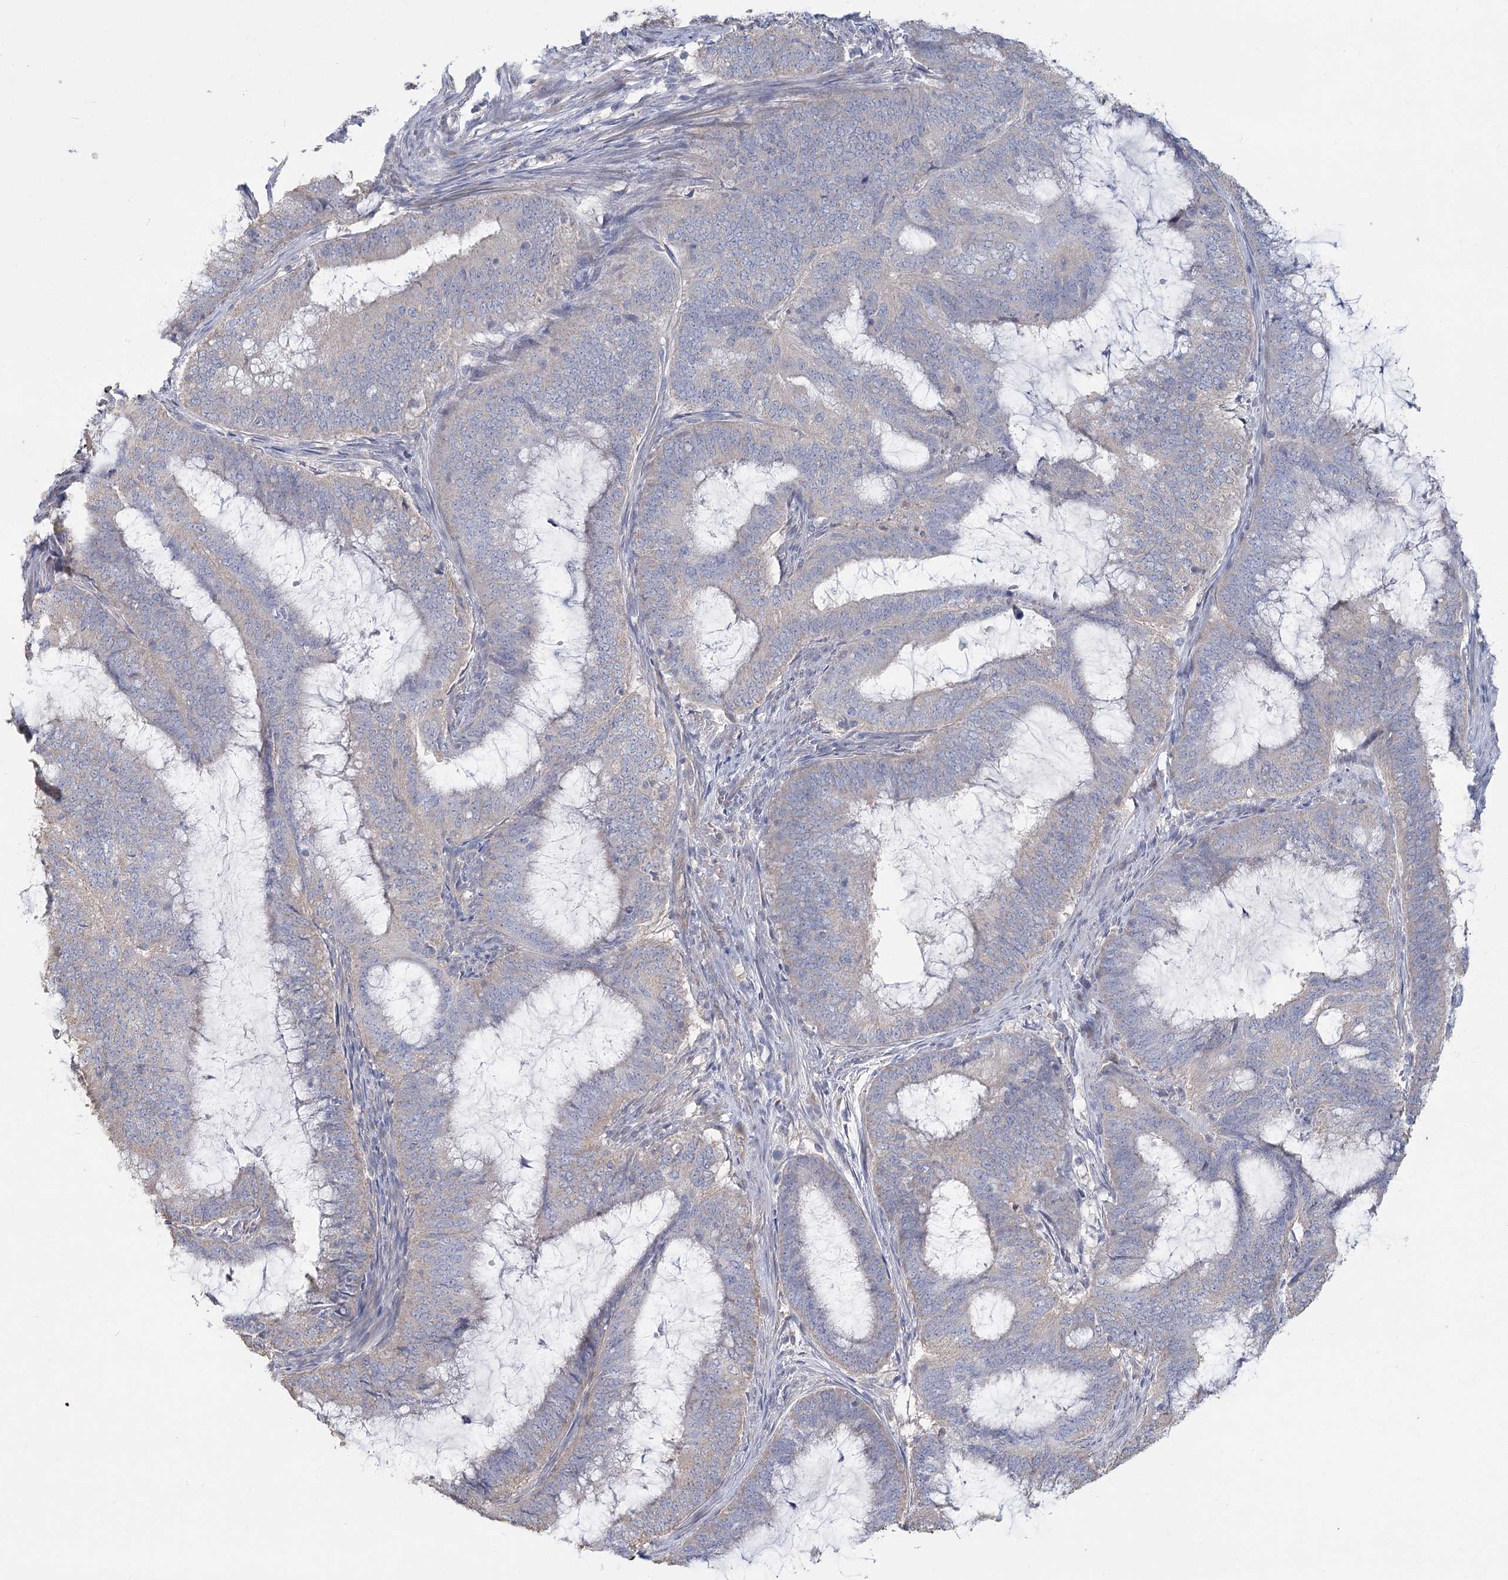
{"staining": {"intensity": "negative", "quantity": "none", "location": "none"}, "tissue": "endometrial cancer", "cell_type": "Tumor cells", "image_type": "cancer", "snomed": [{"axis": "morphology", "description": "Adenocarcinoma, NOS"}, {"axis": "topography", "description": "Endometrium"}], "caption": "DAB (3,3'-diaminobenzidine) immunohistochemical staining of human endometrial cancer displays no significant staining in tumor cells. Brightfield microscopy of immunohistochemistry stained with DAB (brown) and hematoxylin (blue), captured at high magnification.", "gene": "CNTLN", "patient": {"sex": "female", "age": 51}}